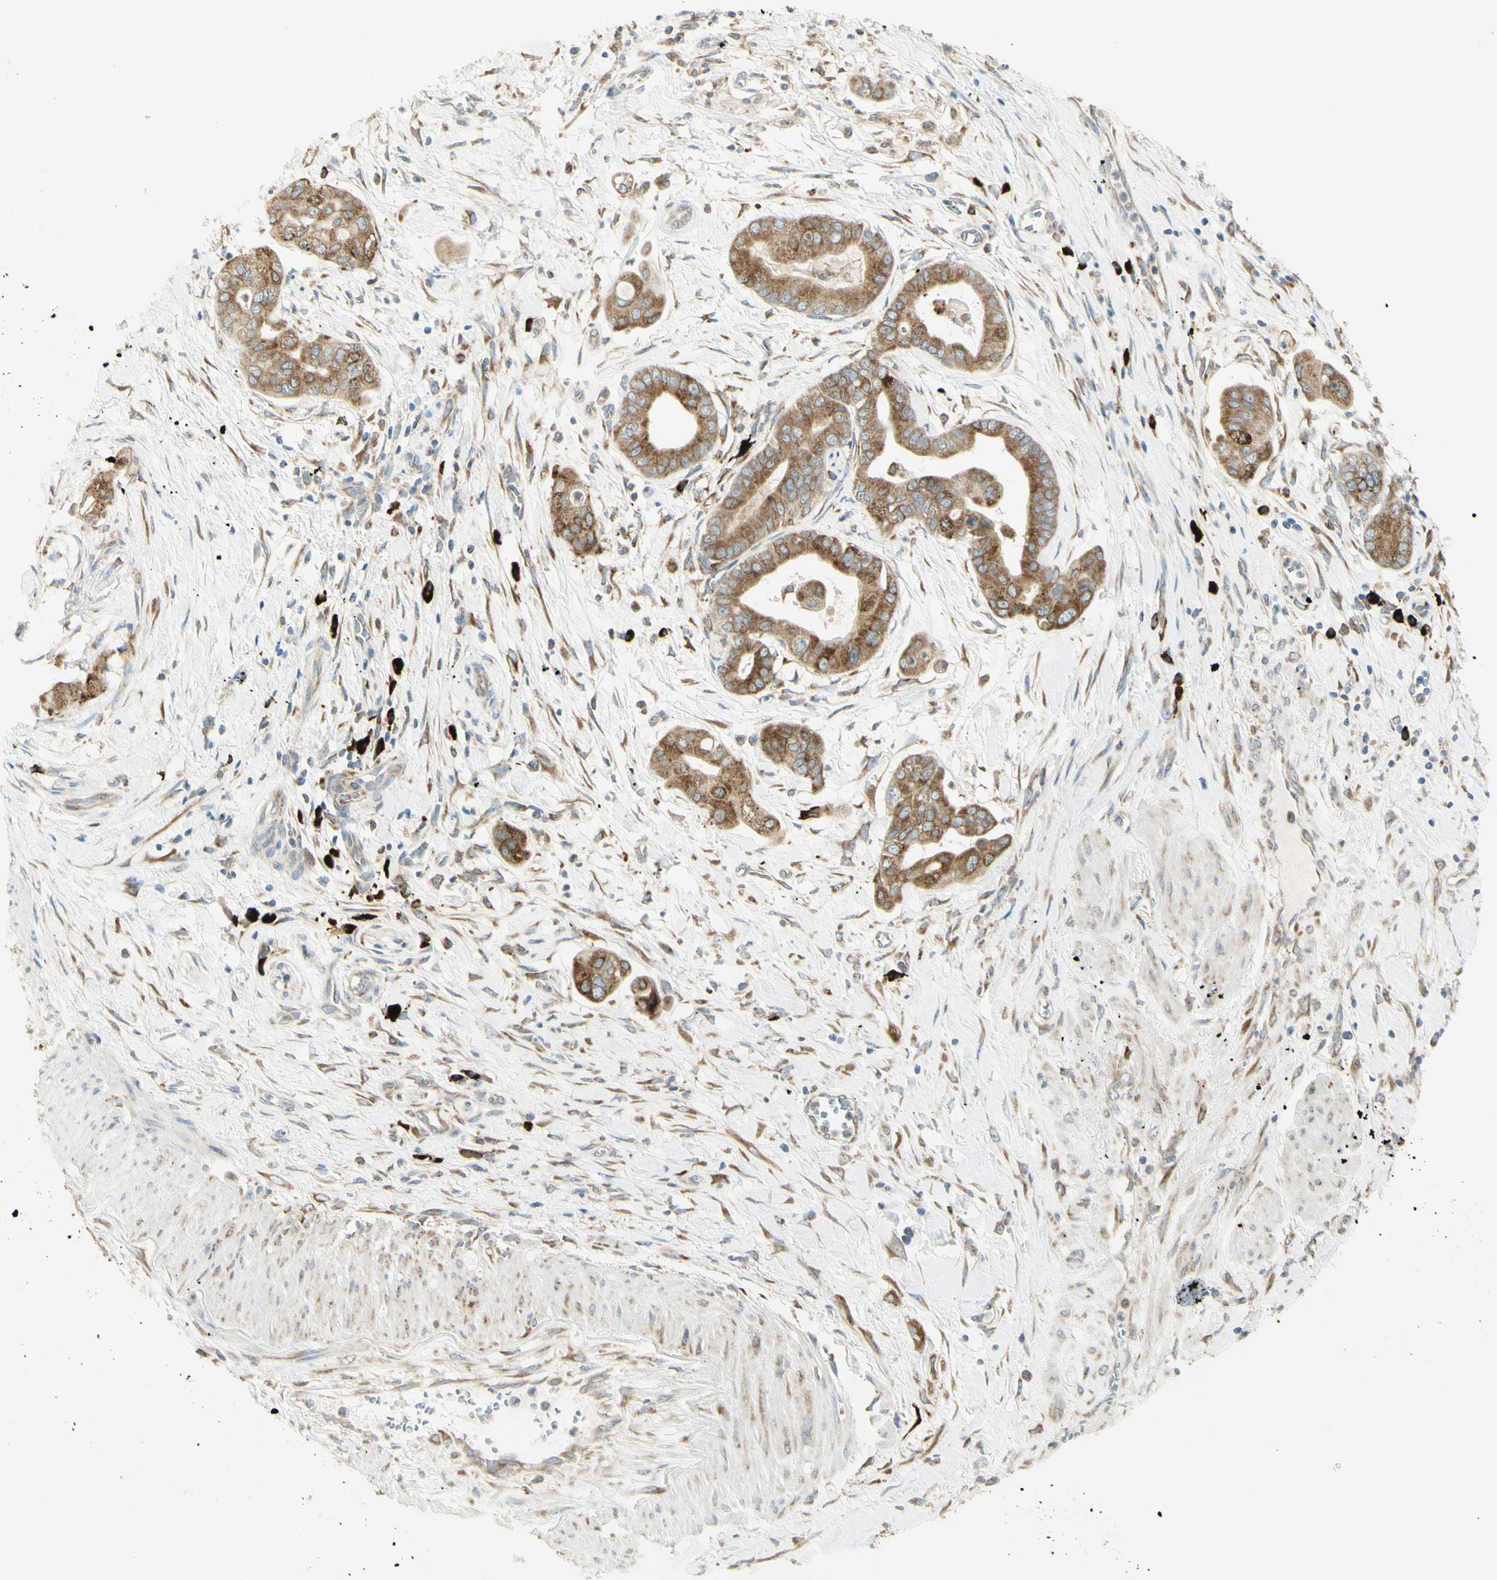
{"staining": {"intensity": "moderate", "quantity": ">75%", "location": "cytoplasmic/membranous"}, "tissue": "pancreatic cancer", "cell_type": "Tumor cells", "image_type": "cancer", "snomed": [{"axis": "morphology", "description": "Adenocarcinoma, NOS"}, {"axis": "topography", "description": "Pancreas"}], "caption": "Pancreatic cancer stained with immunohistochemistry (IHC) reveals moderate cytoplasmic/membranous positivity in about >75% of tumor cells.", "gene": "MANF", "patient": {"sex": "female", "age": 75}}